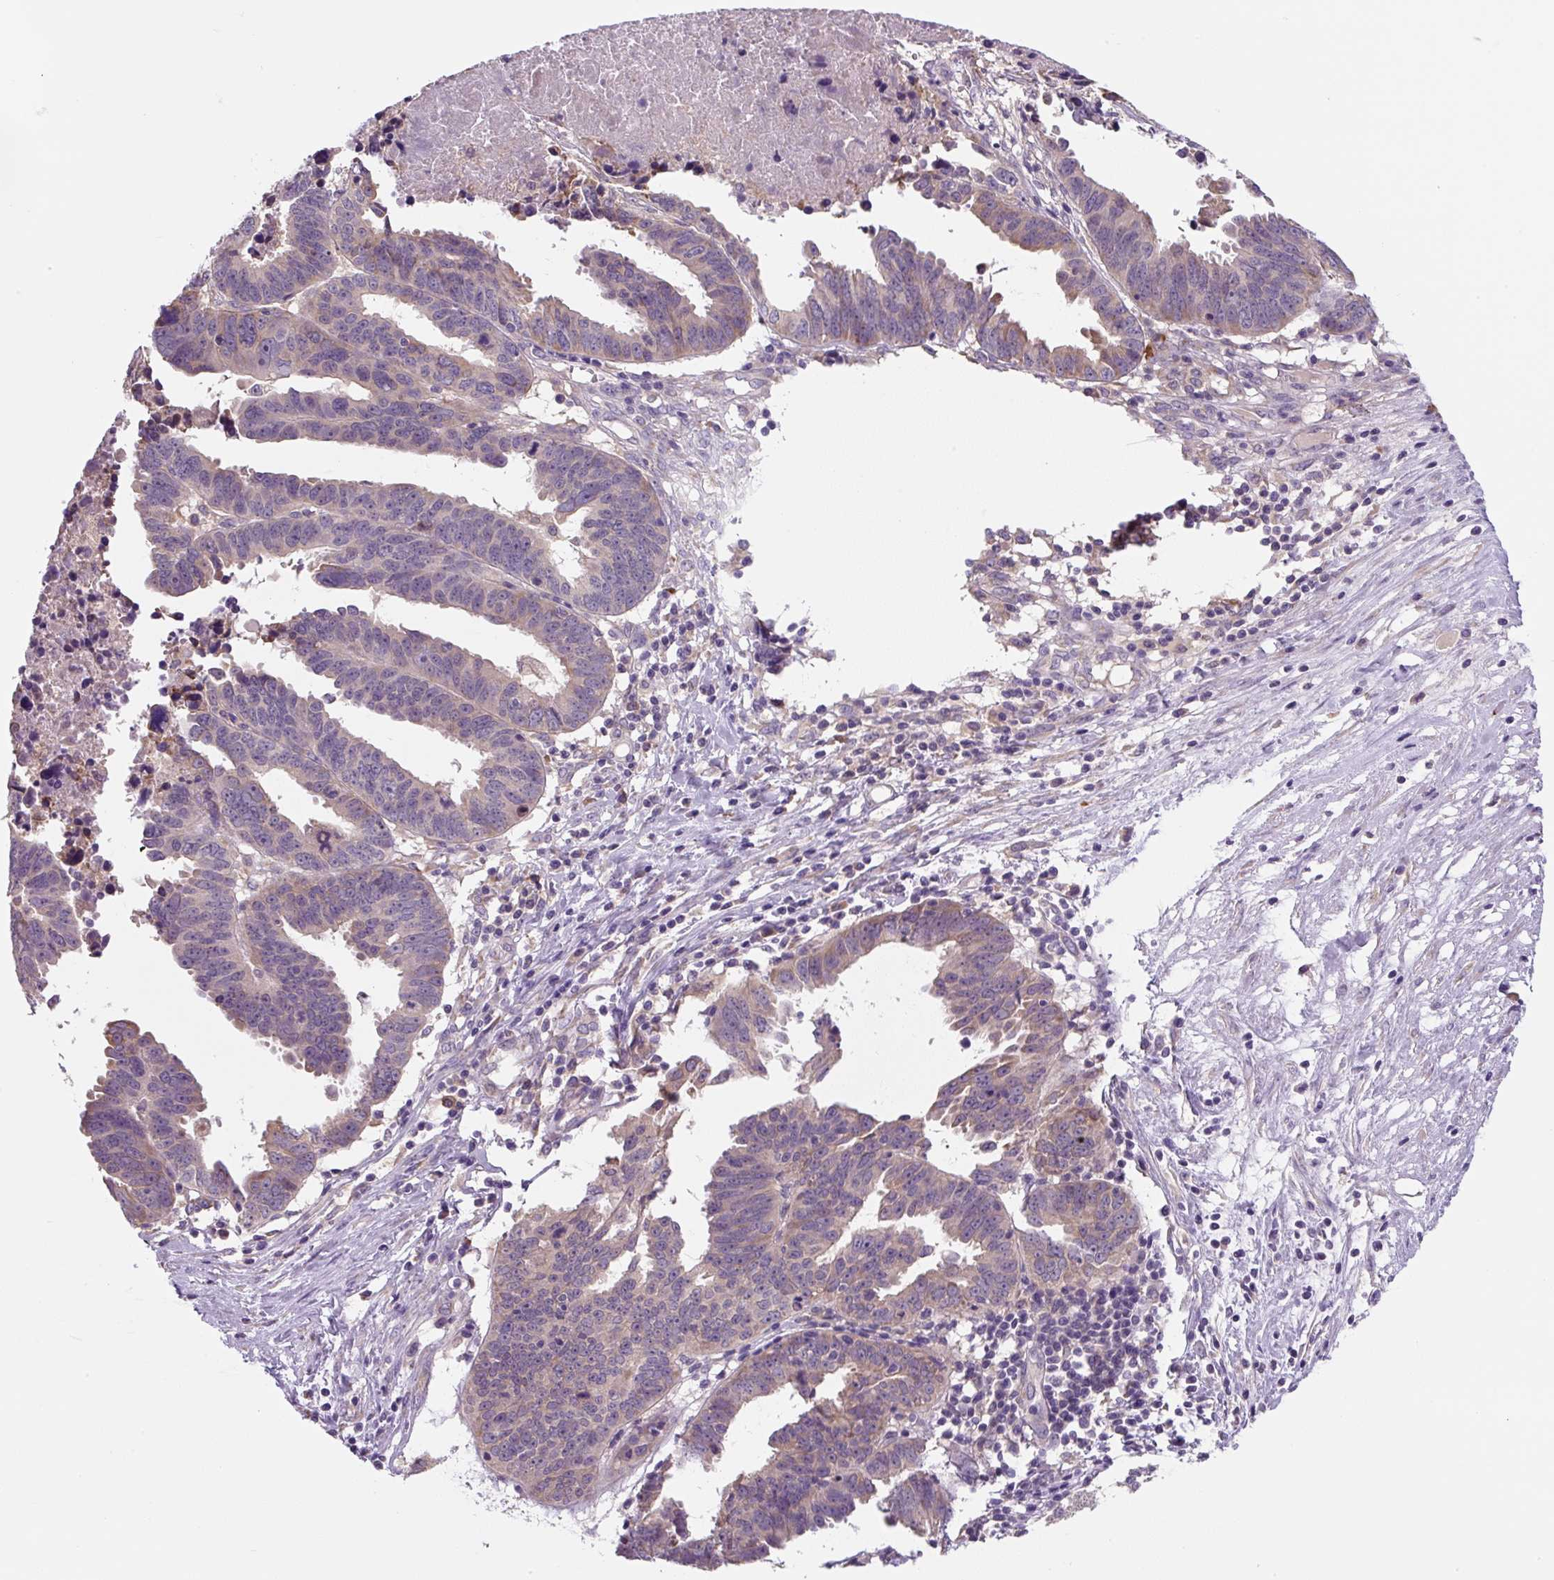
{"staining": {"intensity": "weak", "quantity": "25%-75%", "location": "cytoplasmic/membranous"}, "tissue": "ovarian cancer", "cell_type": "Tumor cells", "image_type": "cancer", "snomed": [{"axis": "morphology", "description": "Carcinoma, endometroid"}, {"axis": "morphology", "description": "Cystadenocarcinoma, serous, NOS"}, {"axis": "topography", "description": "Ovary"}], "caption": "Immunohistochemical staining of ovarian endometroid carcinoma shows low levels of weak cytoplasmic/membranous protein positivity in approximately 25%-75% of tumor cells.", "gene": "FZD5", "patient": {"sex": "female", "age": 45}}